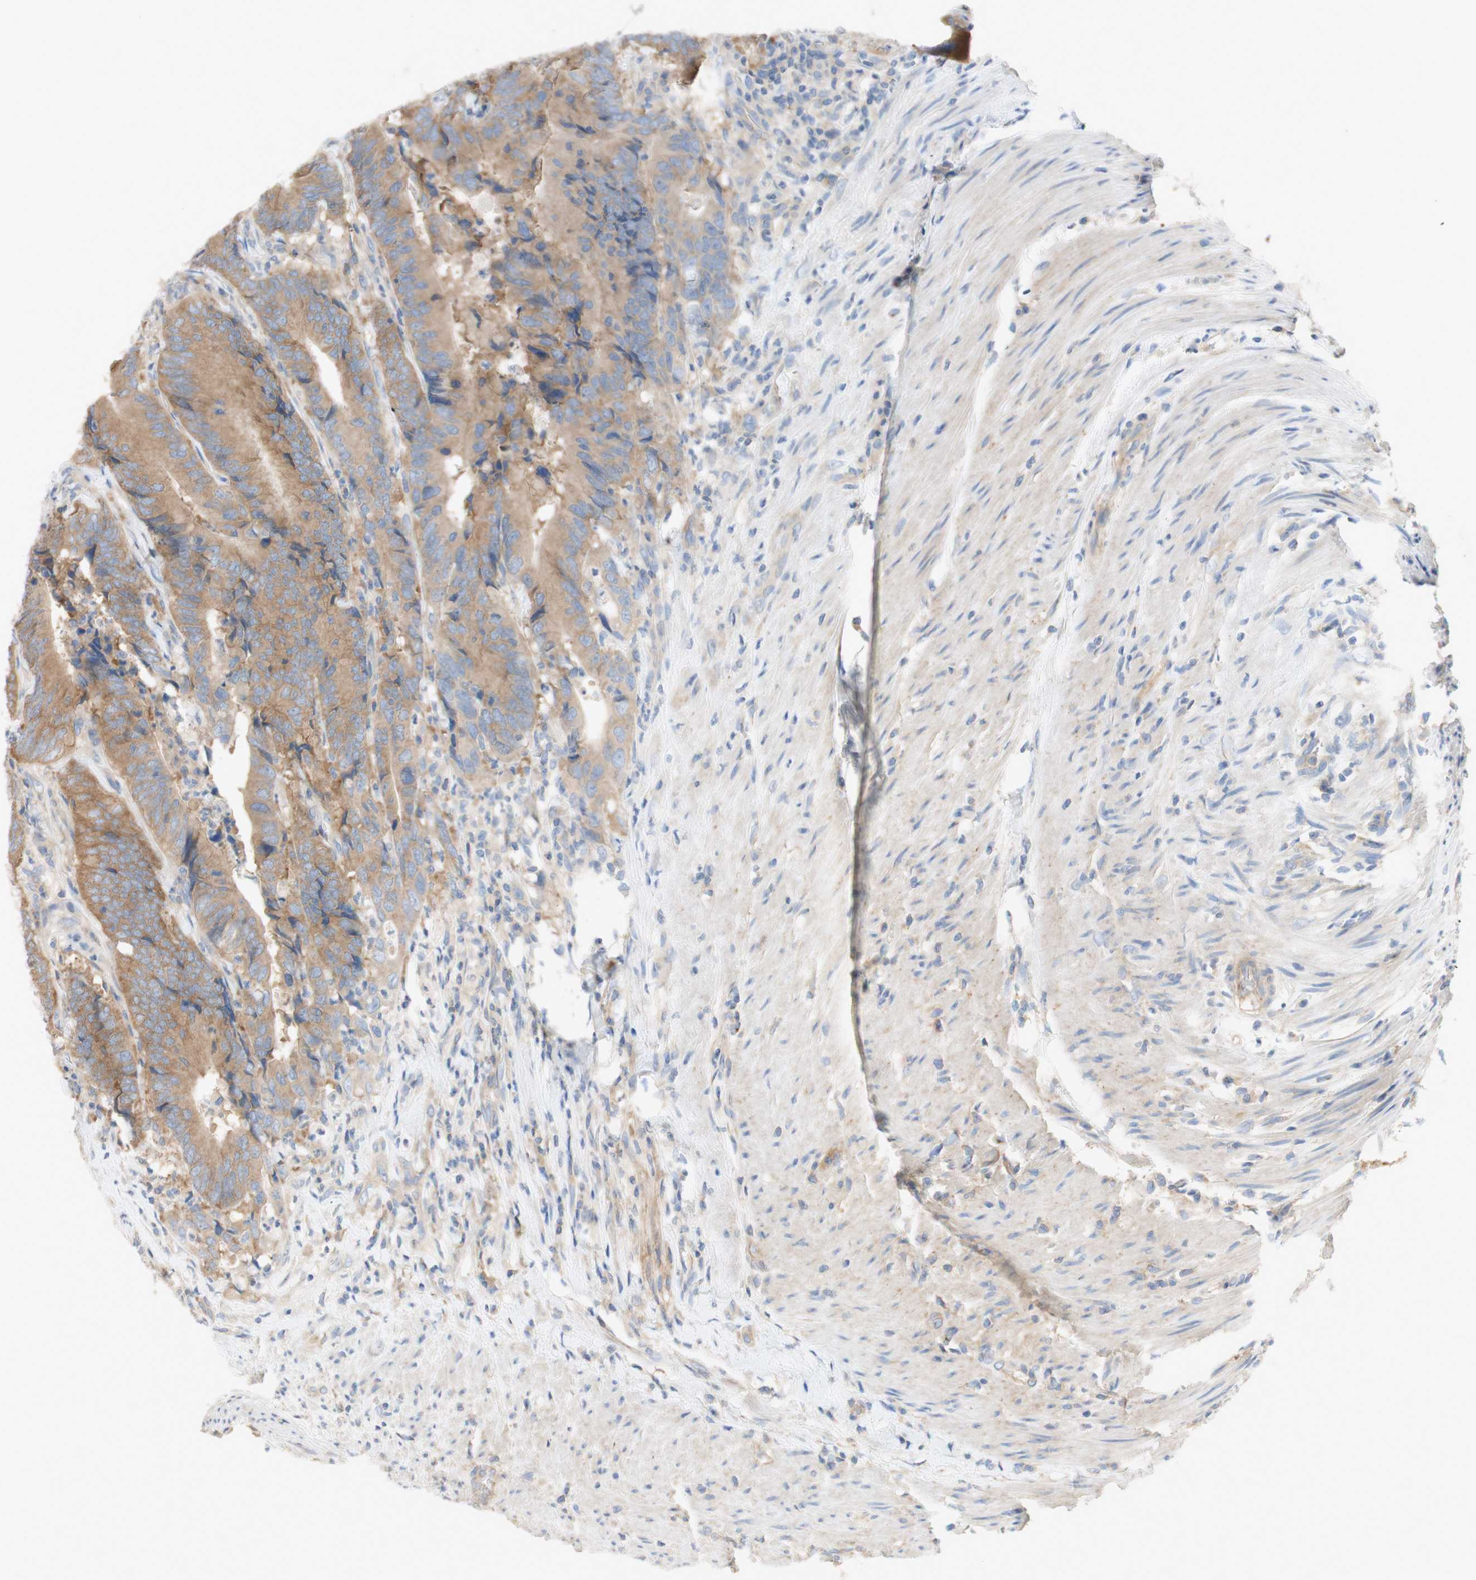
{"staining": {"intensity": "weak", "quantity": ">75%", "location": "cytoplasmic/membranous"}, "tissue": "colorectal cancer", "cell_type": "Tumor cells", "image_type": "cancer", "snomed": [{"axis": "morphology", "description": "Normal tissue, NOS"}, {"axis": "morphology", "description": "Adenocarcinoma, NOS"}, {"axis": "topography", "description": "Colon"}], "caption": "A micrograph of colorectal cancer stained for a protein exhibits weak cytoplasmic/membranous brown staining in tumor cells.", "gene": "ATP2B1", "patient": {"sex": "male", "age": 56}}